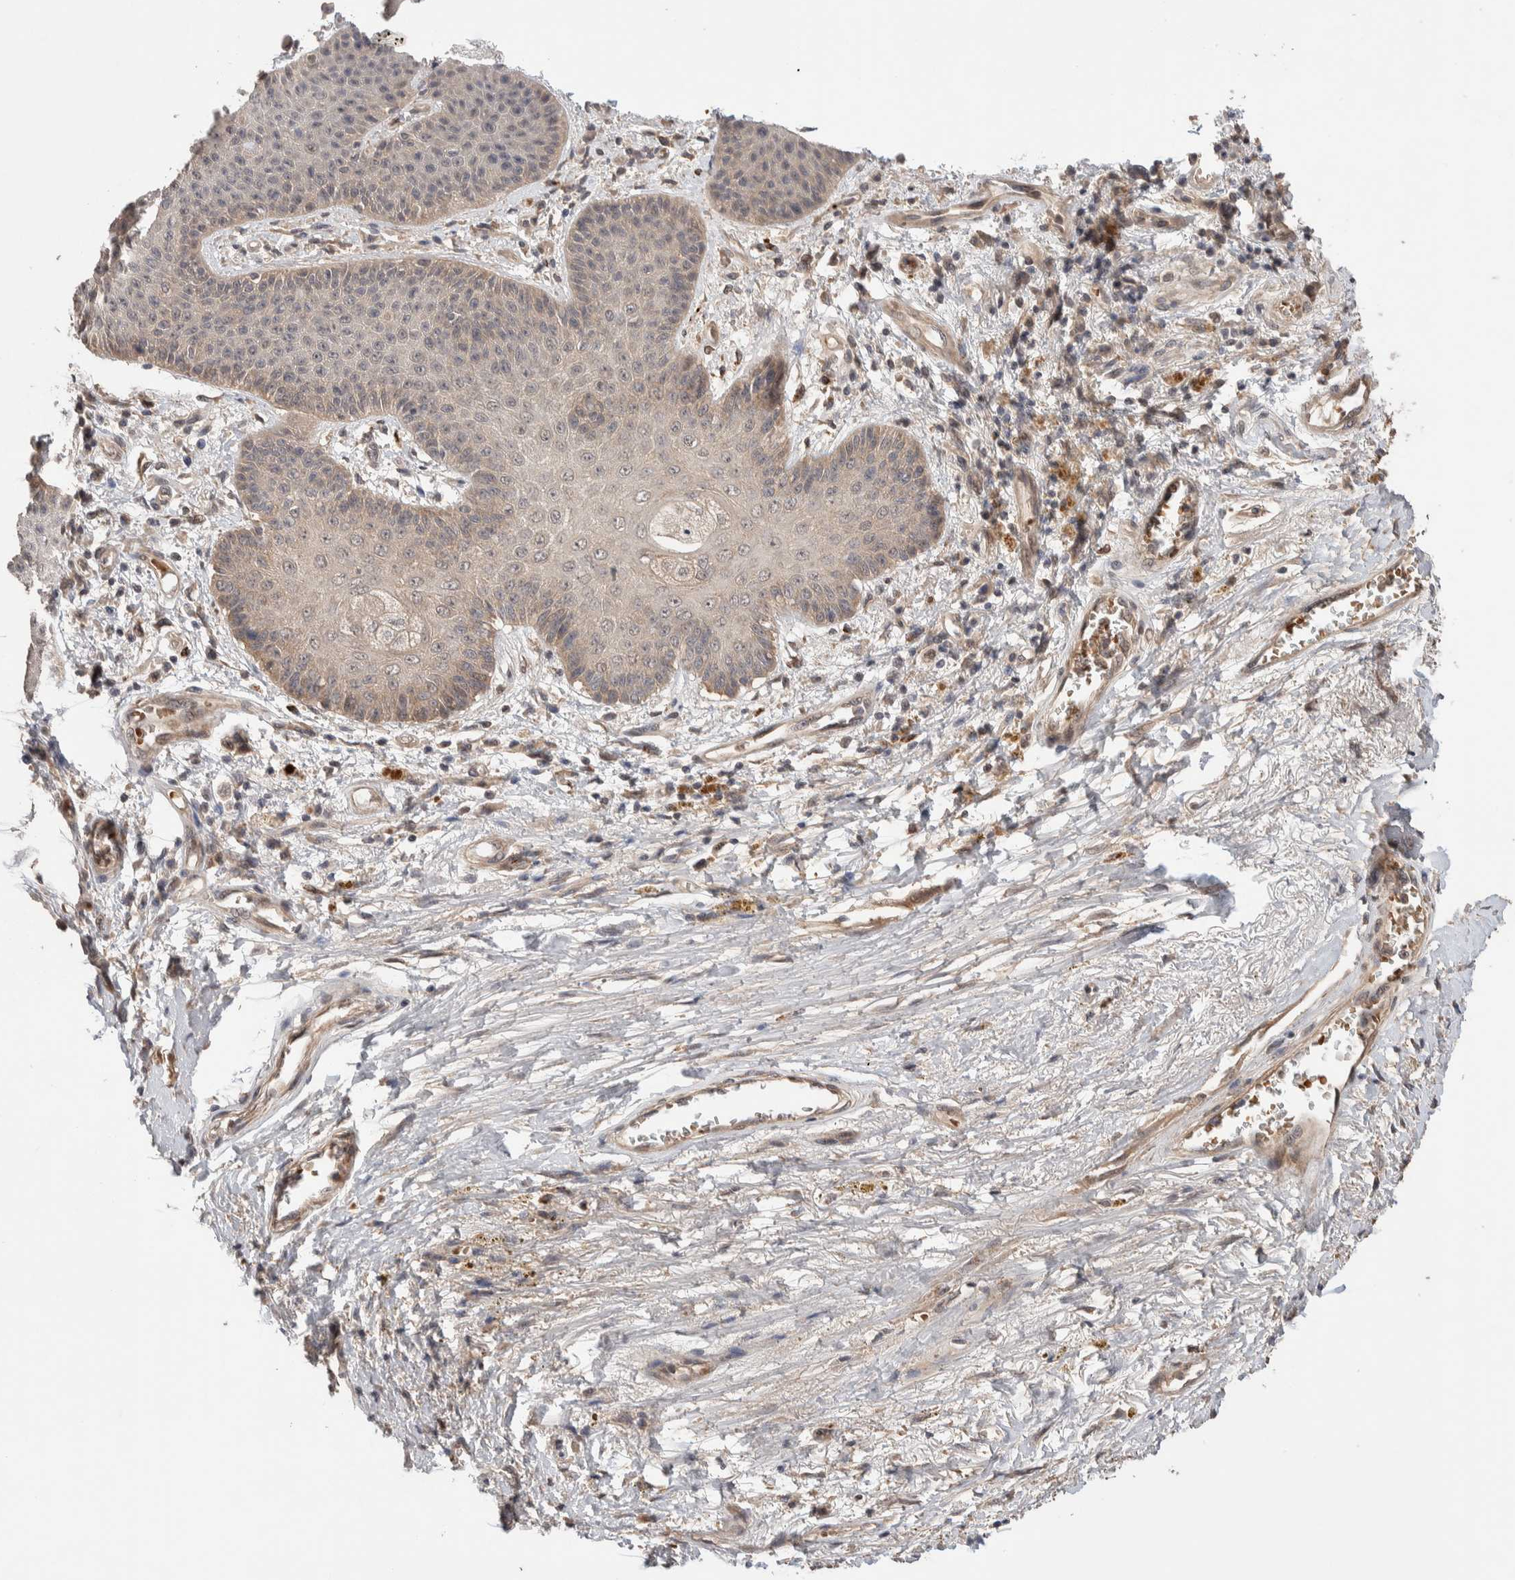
{"staining": {"intensity": "weak", "quantity": "<25%", "location": "cytoplasmic/membranous"}, "tissue": "skin", "cell_type": "Epidermal cells", "image_type": "normal", "snomed": [{"axis": "morphology", "description": "Normal tissue, NOS"}, {"axis": "topography", "description": "Anal"}], "caption": "Immunohistochemistry (IHC) of normal human skin shows no positivity in epidermal cells. (Immunohistochemistry, brightfield microscopy, high magnification).", "gene": "CASK", "patient": {"sex": "female", "age": 46}}